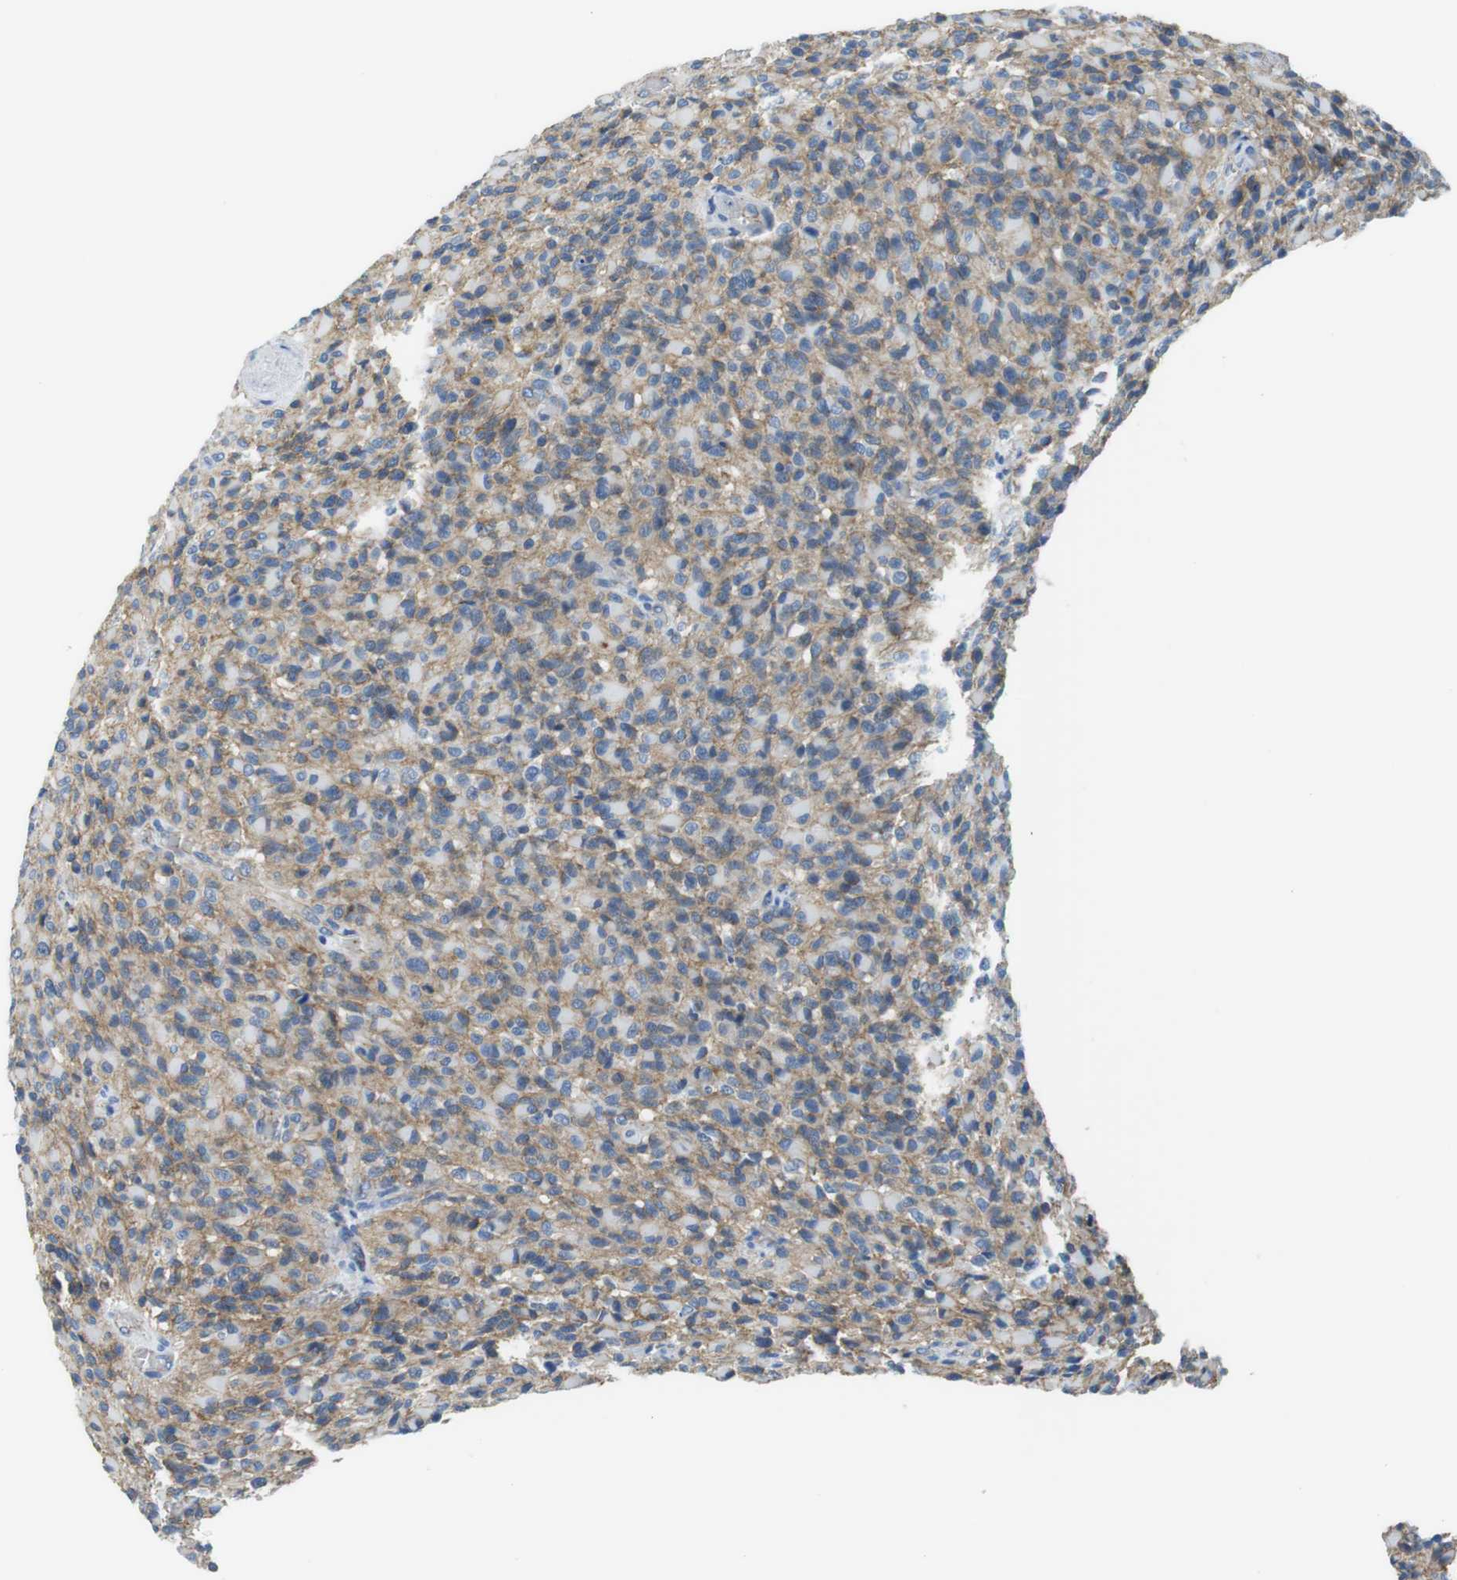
{"staining": {"intensity": "moderate", "quantity": ">75%", "location": "cytoplasmic/membranous"}, "tissue": "glioma", "cell_type": "Tumor cells", "image_type": "cancer", "snomed": [{"axis": "morphology", "description": "Glioma, malignant, High grade"}, {"axis": "topography", "description": "Brain"}], "caption": "High-grade glioma (malignant) tissue demonstrates moderate cytoplasmic/membranous staining in approximately >75% of tumor cells", "gene": "SLC6A6", "patient": {"sex": "male", "age": 71}}